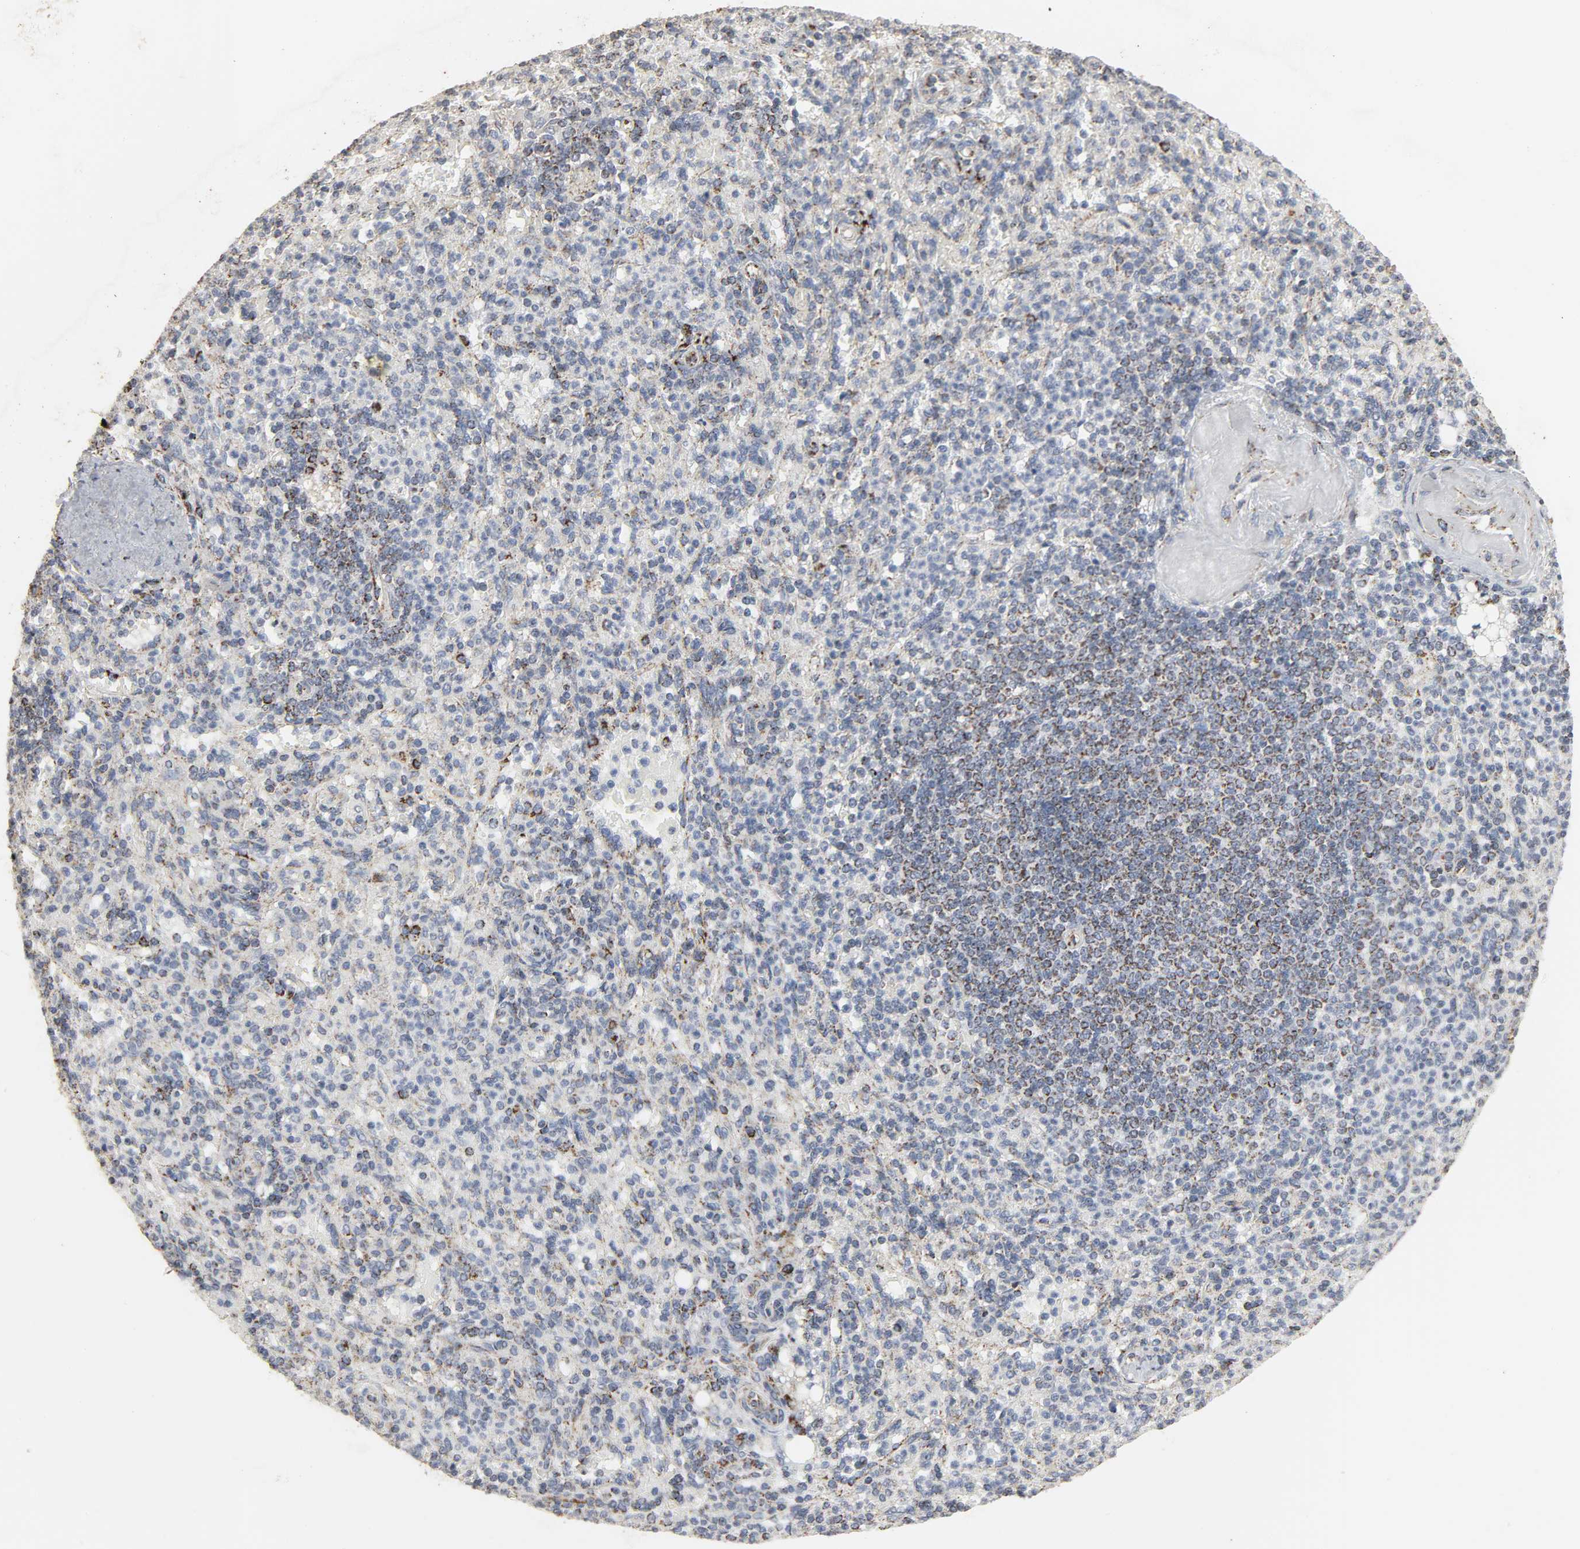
{"staining": {"intensity": "moderate", "quantity": "<25%", "location": "cytoplasmic/membranous"}, "tissue": "spleen", "cell_type": "Cells in red pulp", "image_type": "normal", "snomed": [{"axis": "morphology", "description": "Normal tissue, NOS"}, {"axis": "topography", "description": "Spleen"}], "caption": "The immunohistochemical stain shows moderate cytoplasmic/membranous staining in cells in red pulp of unremarkable spleen.", "gene": "ACAT1", "patient": {"sex": "female", "age": 74}}